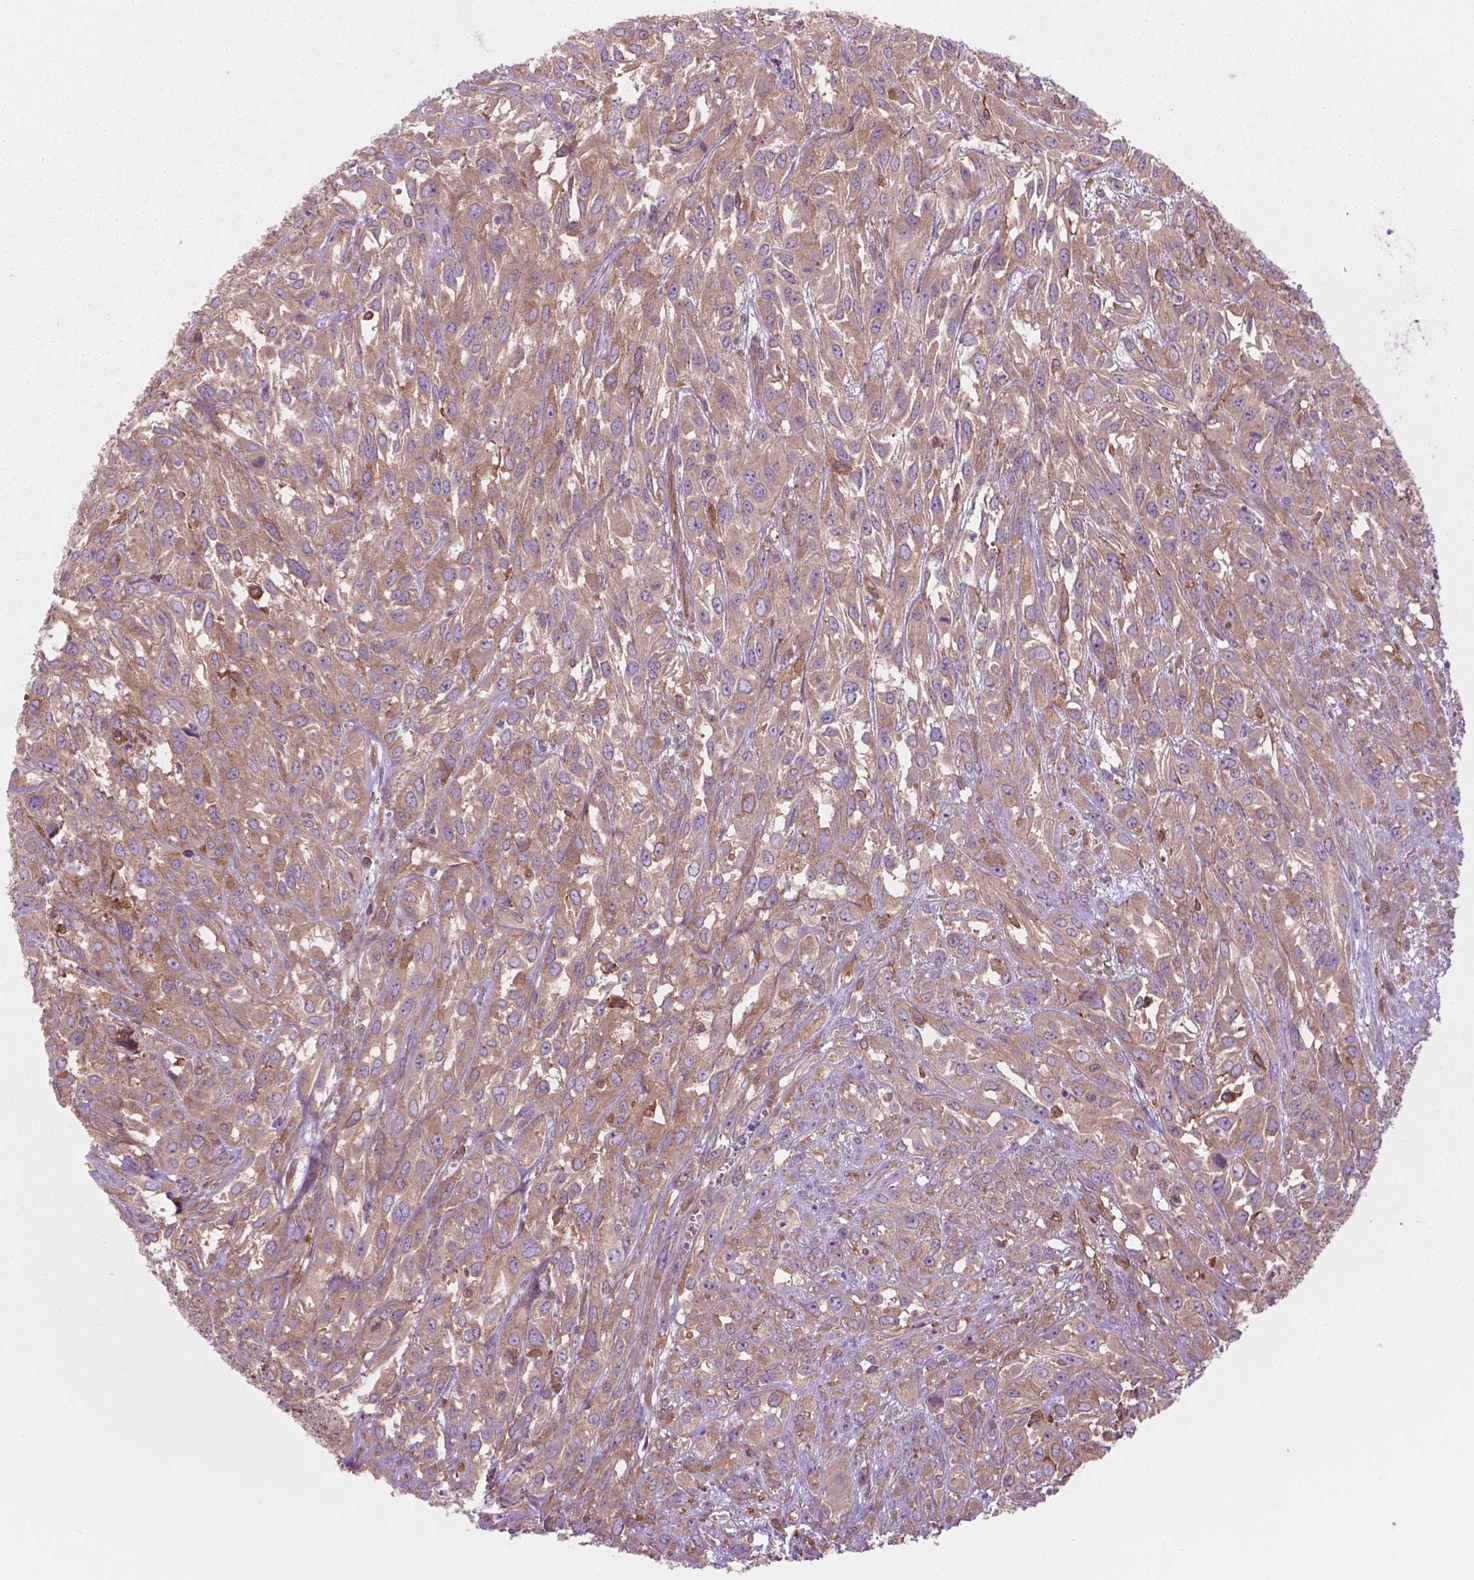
{"staining": {"intensity": "moderate", "quantity": ">75%", "location": "cytoplasmic/membranous"}, "tissue": "urothelial cancer", "cell_type": "Tumor cells", "image_type": "cancer", "snomed": [{"axis": "morphology", "description": "Urothelial carcinoma, High grade"}, {"axis": "topography", "description": "Urinary bladder"}], "caption": "Tumor cells reveal medium levels of moderate cytoplasmic/membranous staining in approximately >75% of cells in high-grade urothelial carcinoma.", "gene": "CORO1B", "patient": {"sex": "male", "age": 67}}